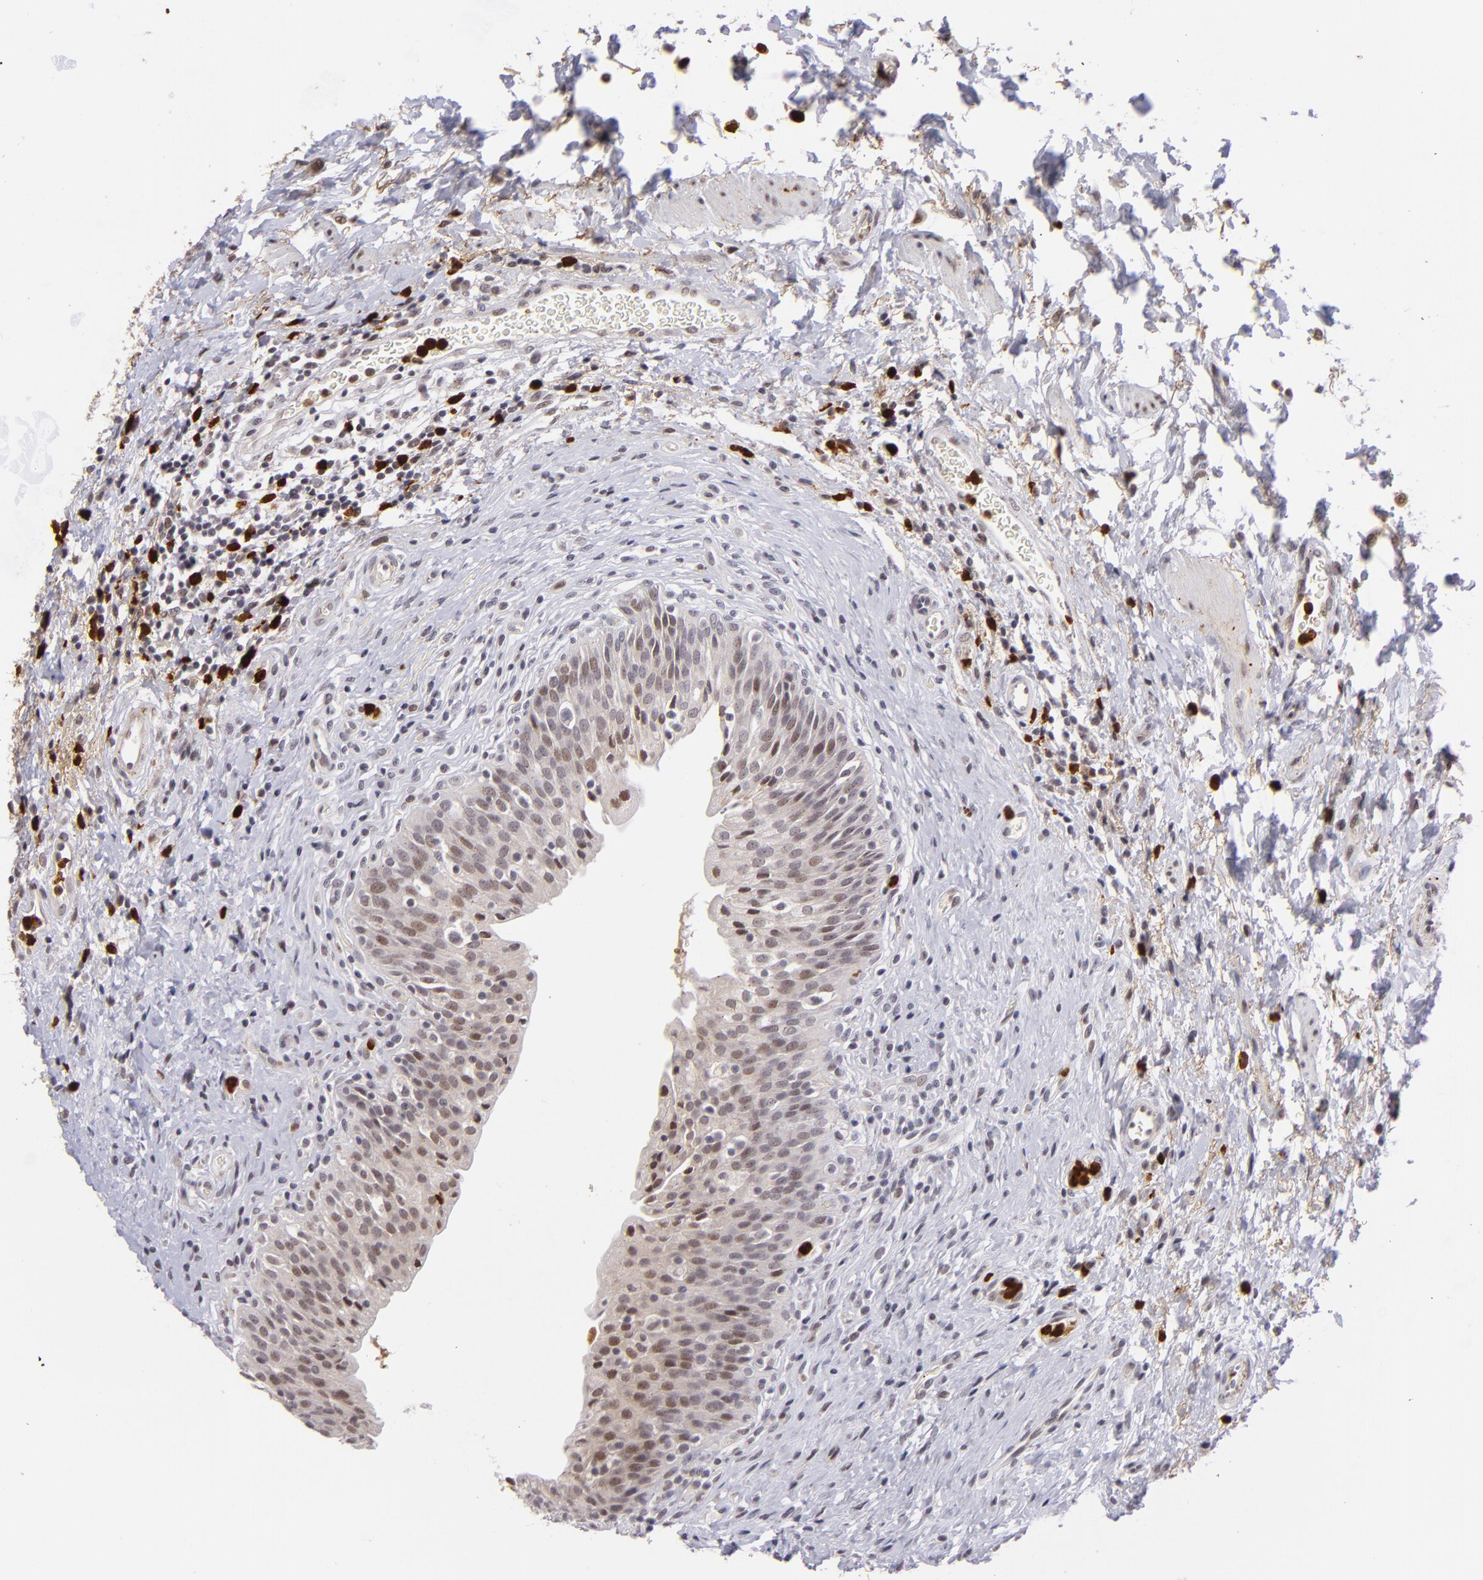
{"staining": {"intensity": "weak", "quantity": "25%-75%", "location": "nuclear"}, "tissue": "urinary bladder", "cell_type": "Urothelial cells", "image_type": "normal", "snomed": [{"axis": "morphology", "description": "Normal tissue, NOS"}, {"axis": "topography", "description": "Urinary bladder"}], "caption": "A low amount of weak nuclear expression is present in approximately 25%-75% of urothelial cells in unremarkable urinary bladder. The protein of interest is stained brown, and the nuclei are stained in blue (DAB (3,3'-diaminobenzidine) IHC with brightfield microscopy, high magnification).", "gene": "RXRG", "patient": {"sex": "male", "age": 51}}